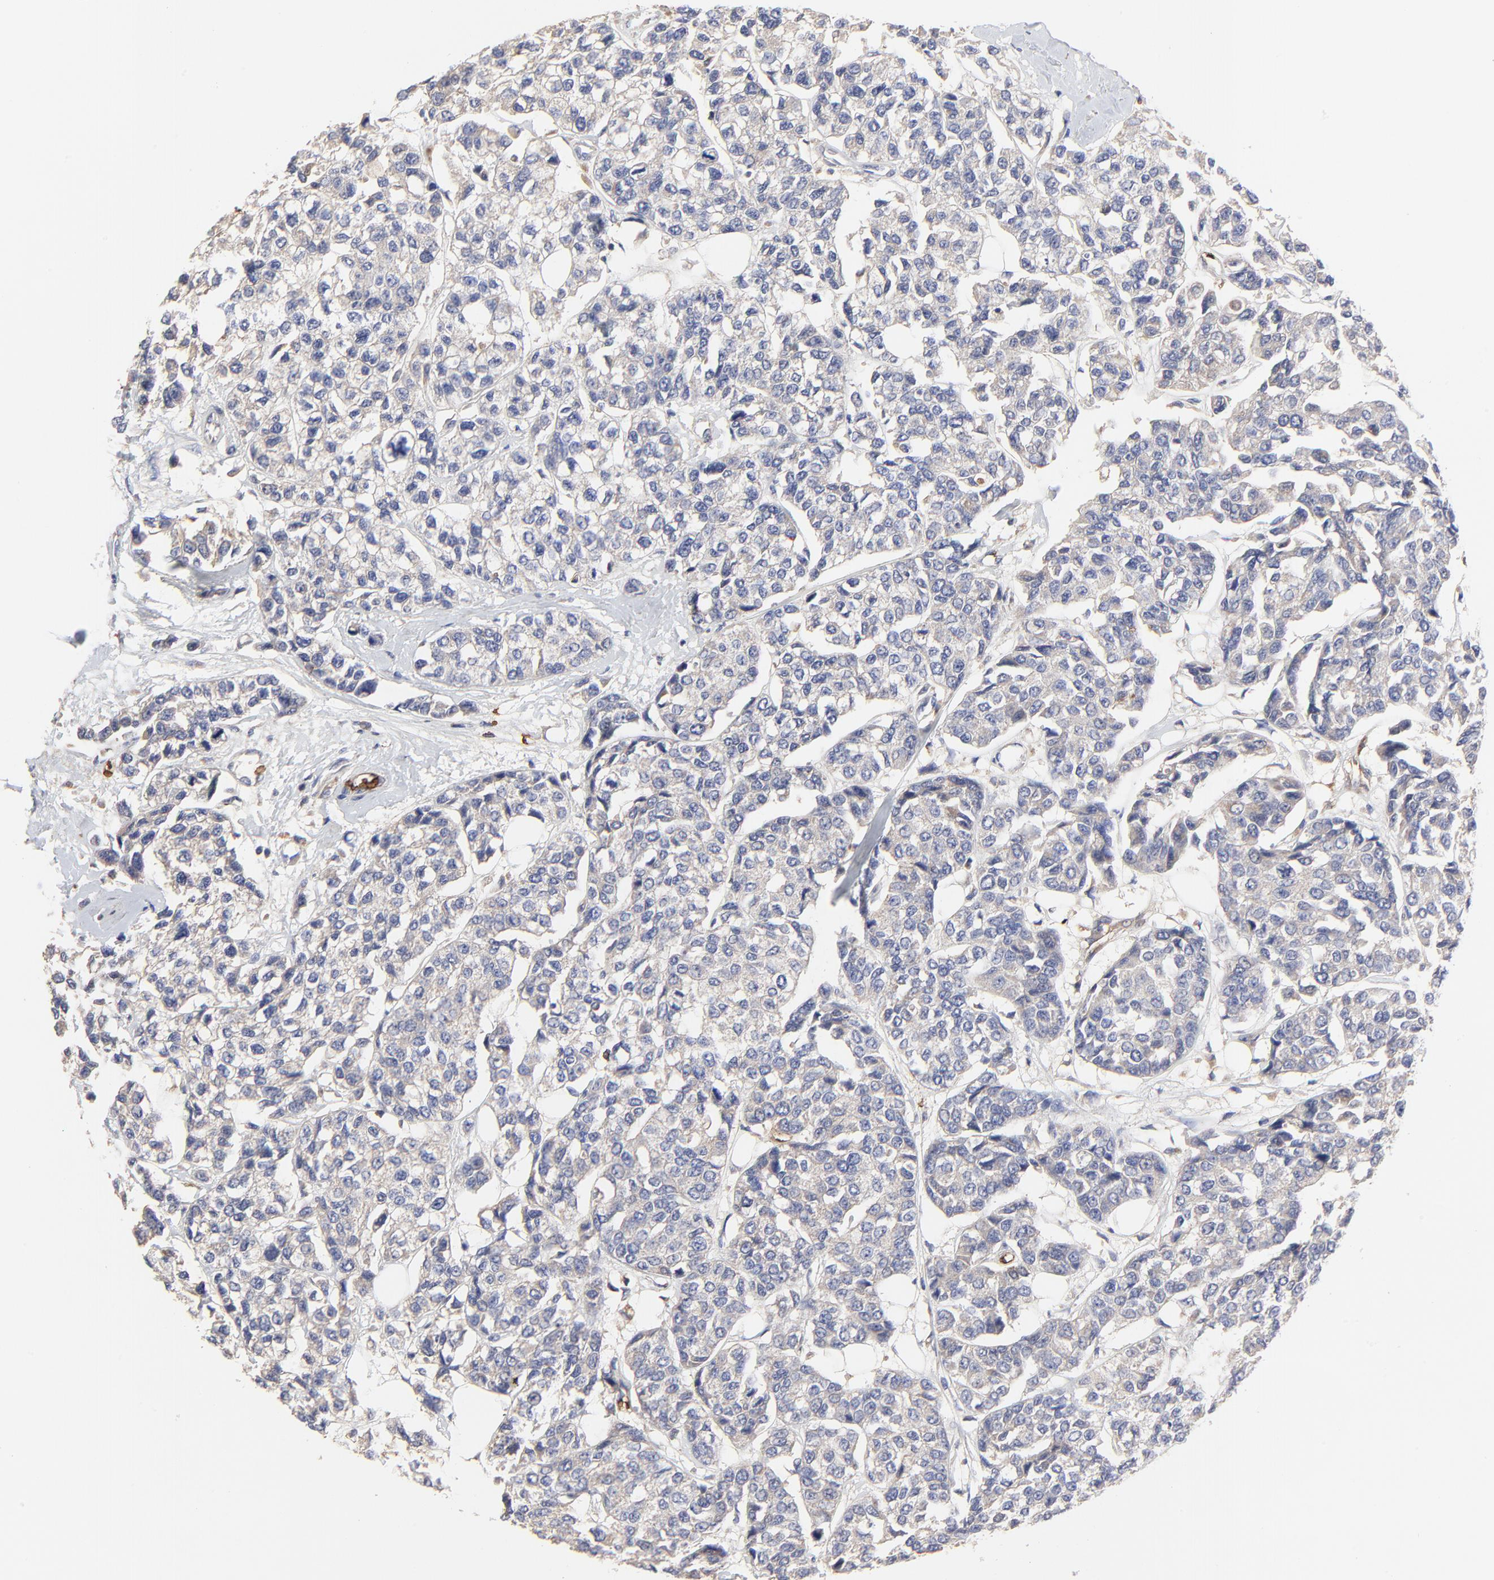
{"staining": {"intensity": "negative", "quantity": "none", "location": "none"}, "tissue": "breast cancer", "cell_type": "Tumor cells", "image_type": "cancer", "snomed": [{"axis": "morphology", "description": "Duct carcinoma"}, {"axis": "topography", "description": "Breast"}], "caption": "Immunohistochemistry (IHC) of human breast cancer reveals no positivity in tumor cells. (Stains: DAB immunohistochemistry (IHC) with hematoxylin counter stain, Microscopy: brightfield microscopy at high magnification).", "gene": "PAG1", "patient": {"sex": "female", "age": 51}}